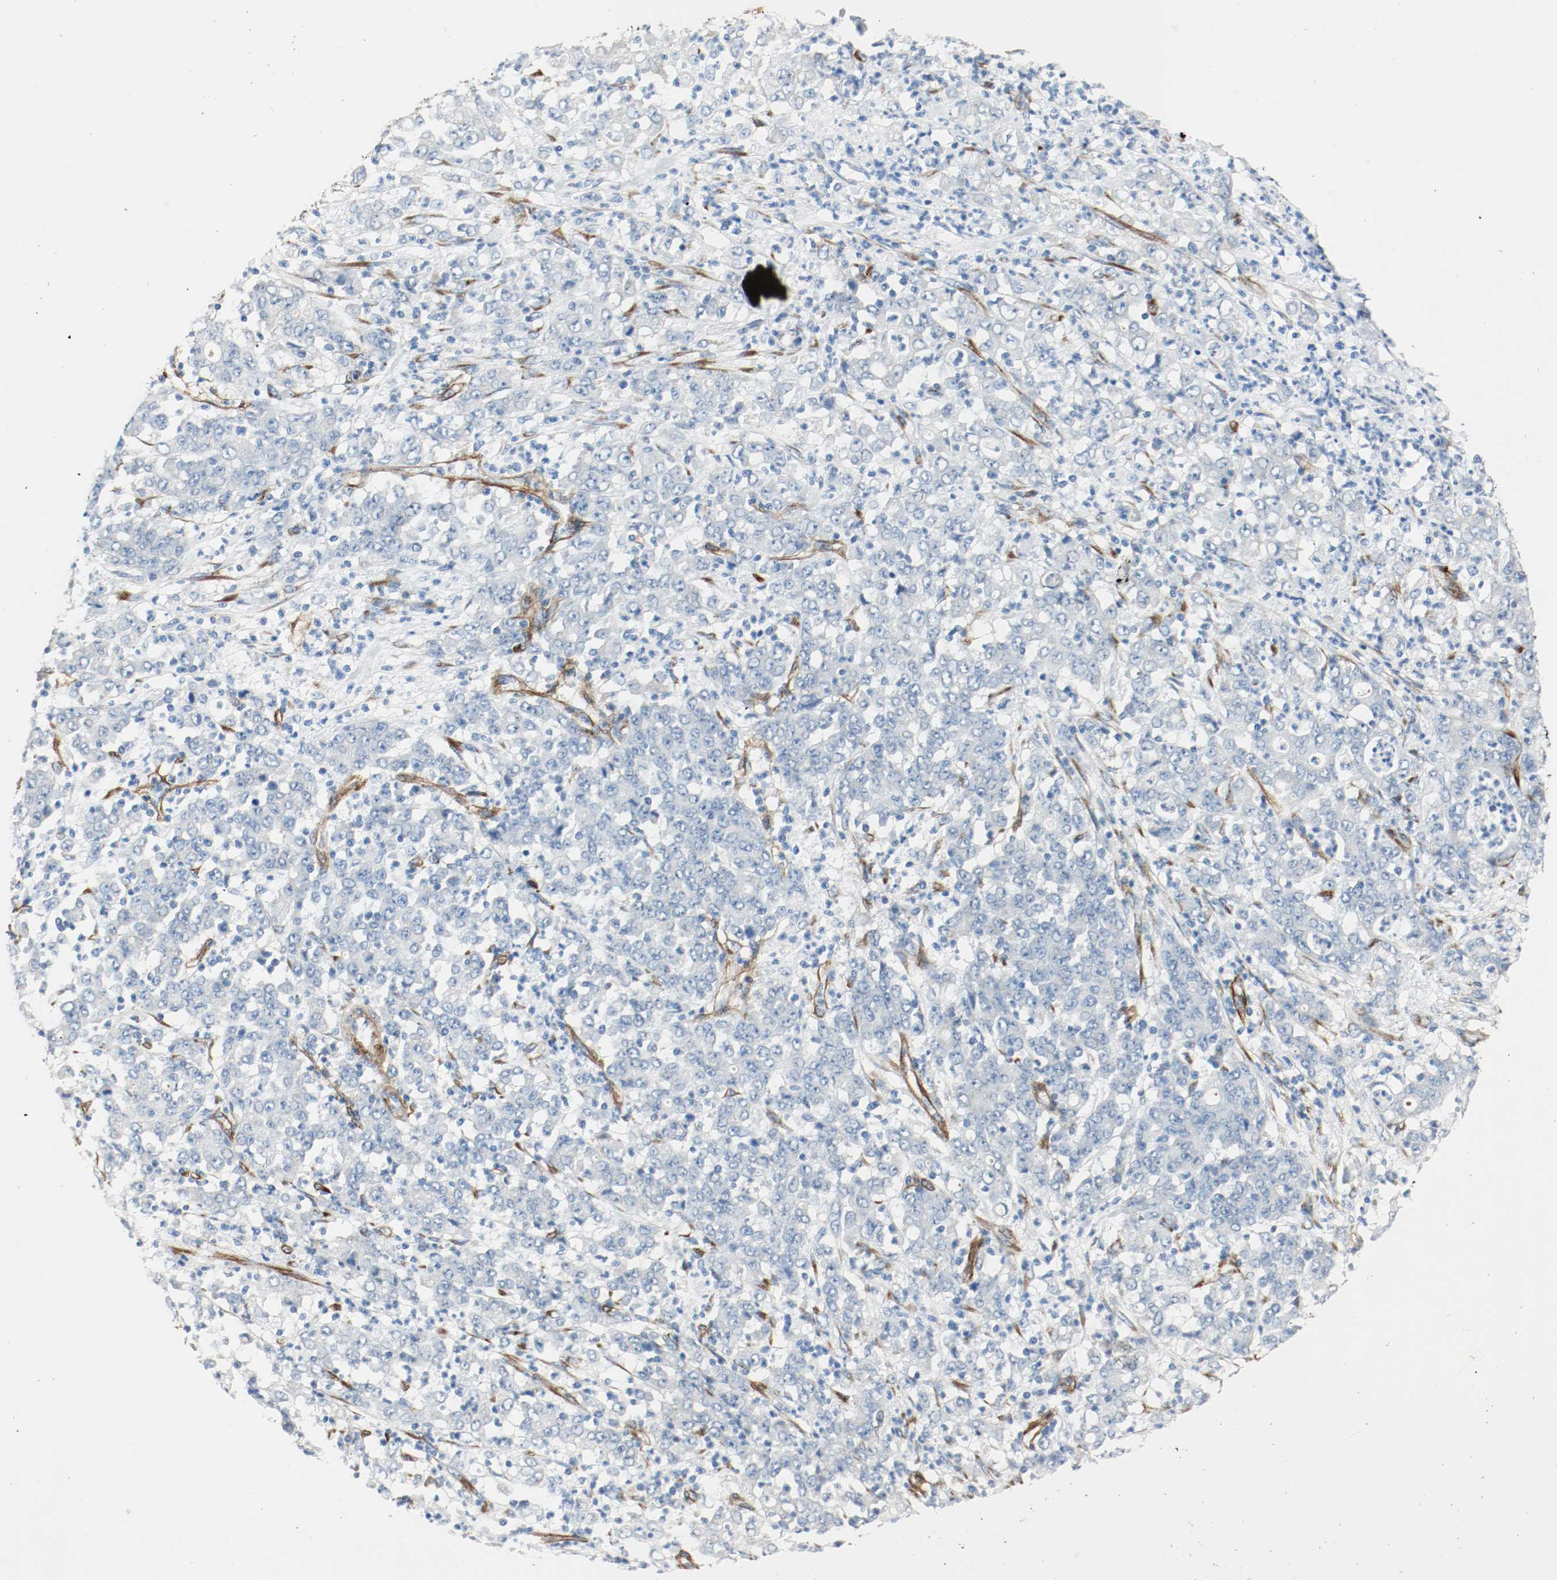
{"staining": {"intensity": "negative", "quantity": "none", "location": "none"}, "tissue": "stomach cancer", "cell_type": "Tumor cells", "image_type": "cancer", "snomed": [{"axis": "morphology", "description": "Adenocarcinoma, NOS"}, {"axis": "topography", "description": "Stomach, lower"}], "caption": "Tumor cells are negative for protein expression in human stomach adenocarcinoma.", "gene": "LAMB1", "patient": {"sex": "female", "age": 71}}